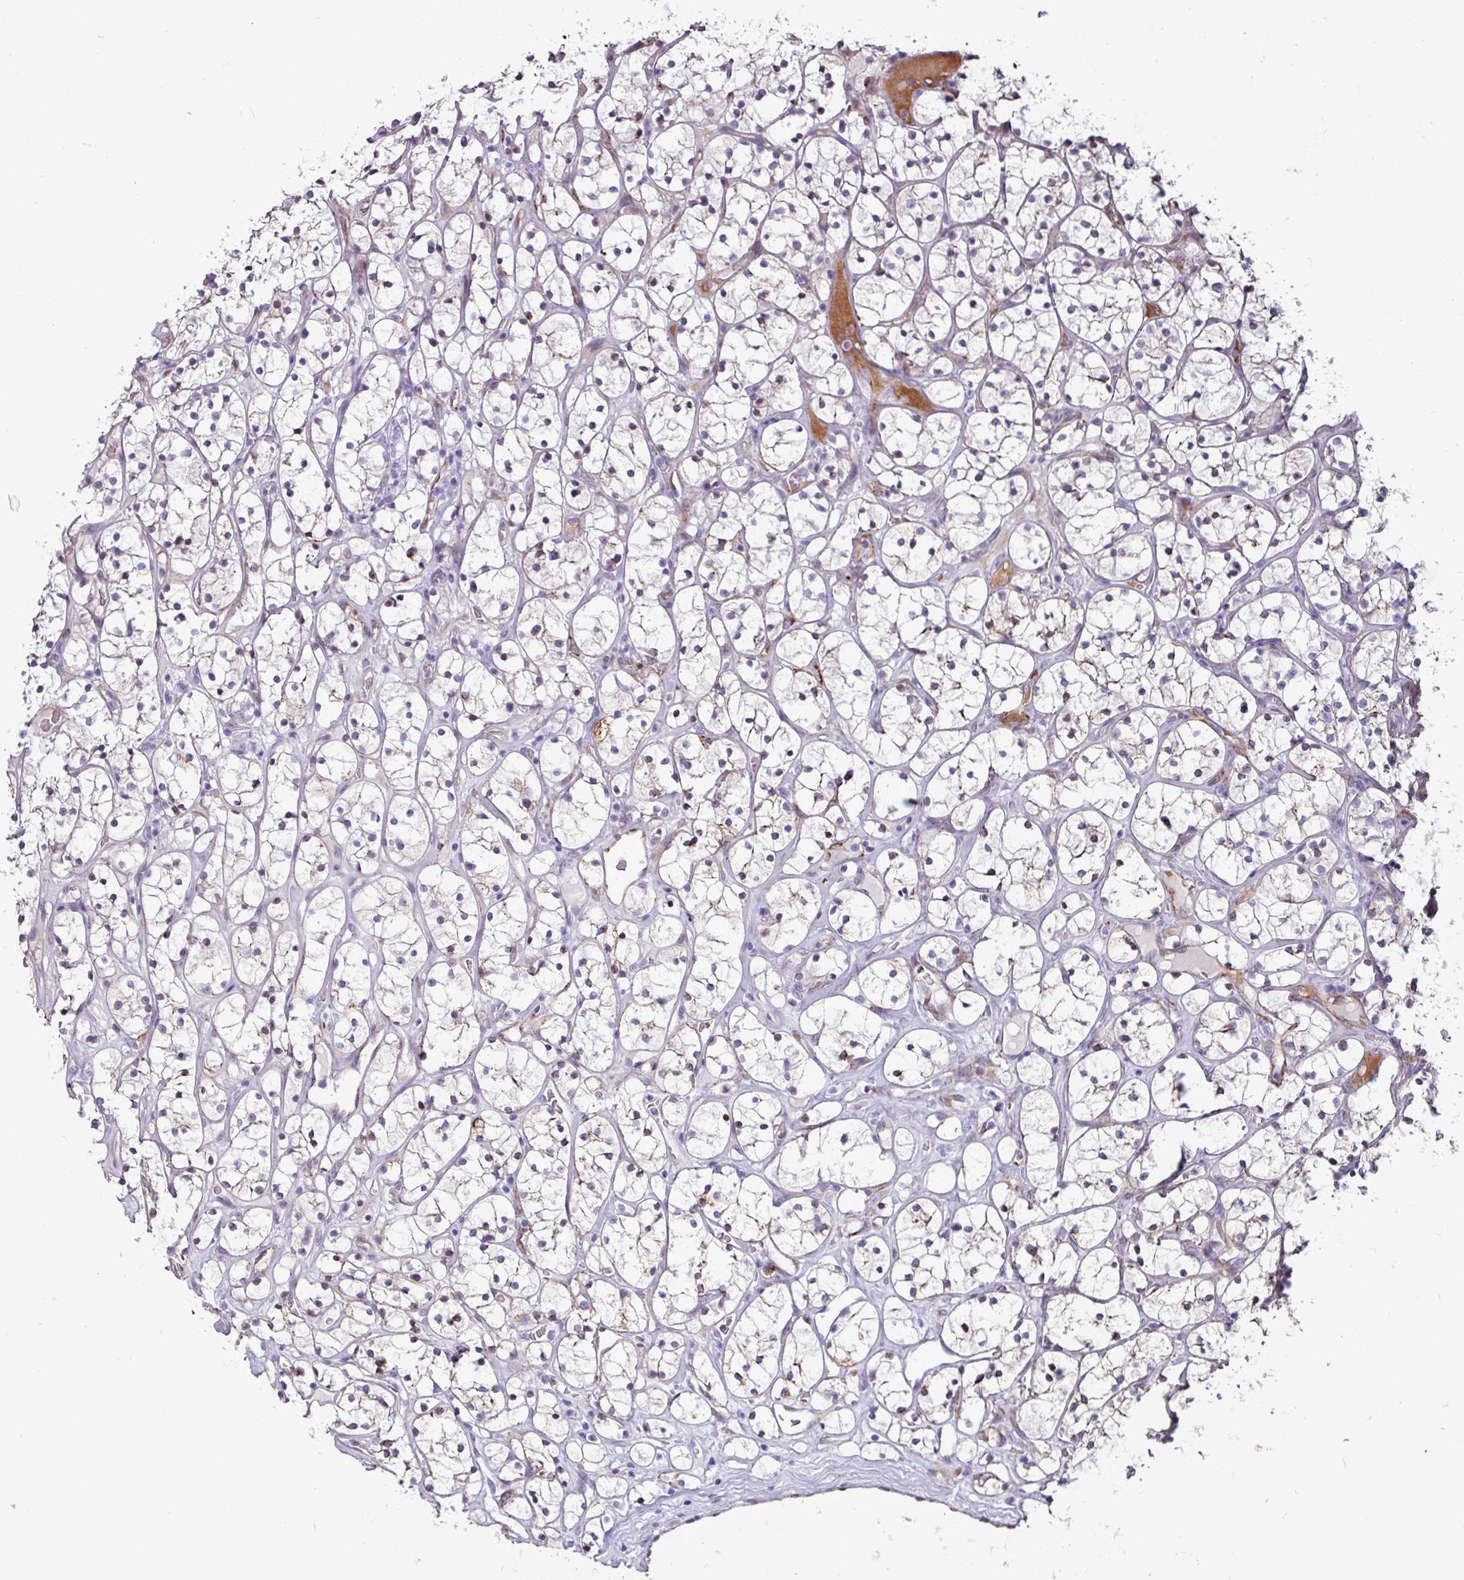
{"staining": {"intensity": "weak", "quantity": "<25%", "location": "cytoplasmic/membranous"}, "tissue": "renal cancer", "cell_type": "Tumor cells", "image_type": "cancer", "snomed": [{"axis": "morphology", "description": "Adenocarcinoma, NOS"}, {"axis": "topography", "description": "Kidney"}], "caption": "This is an immunohistochemistry (IHC) photomicrograph of adenocarcinoma (renal). There is no positivity in tumor cells.", "gene": "PPP1R35", "patient": {"sex": "female", "age": 64}}